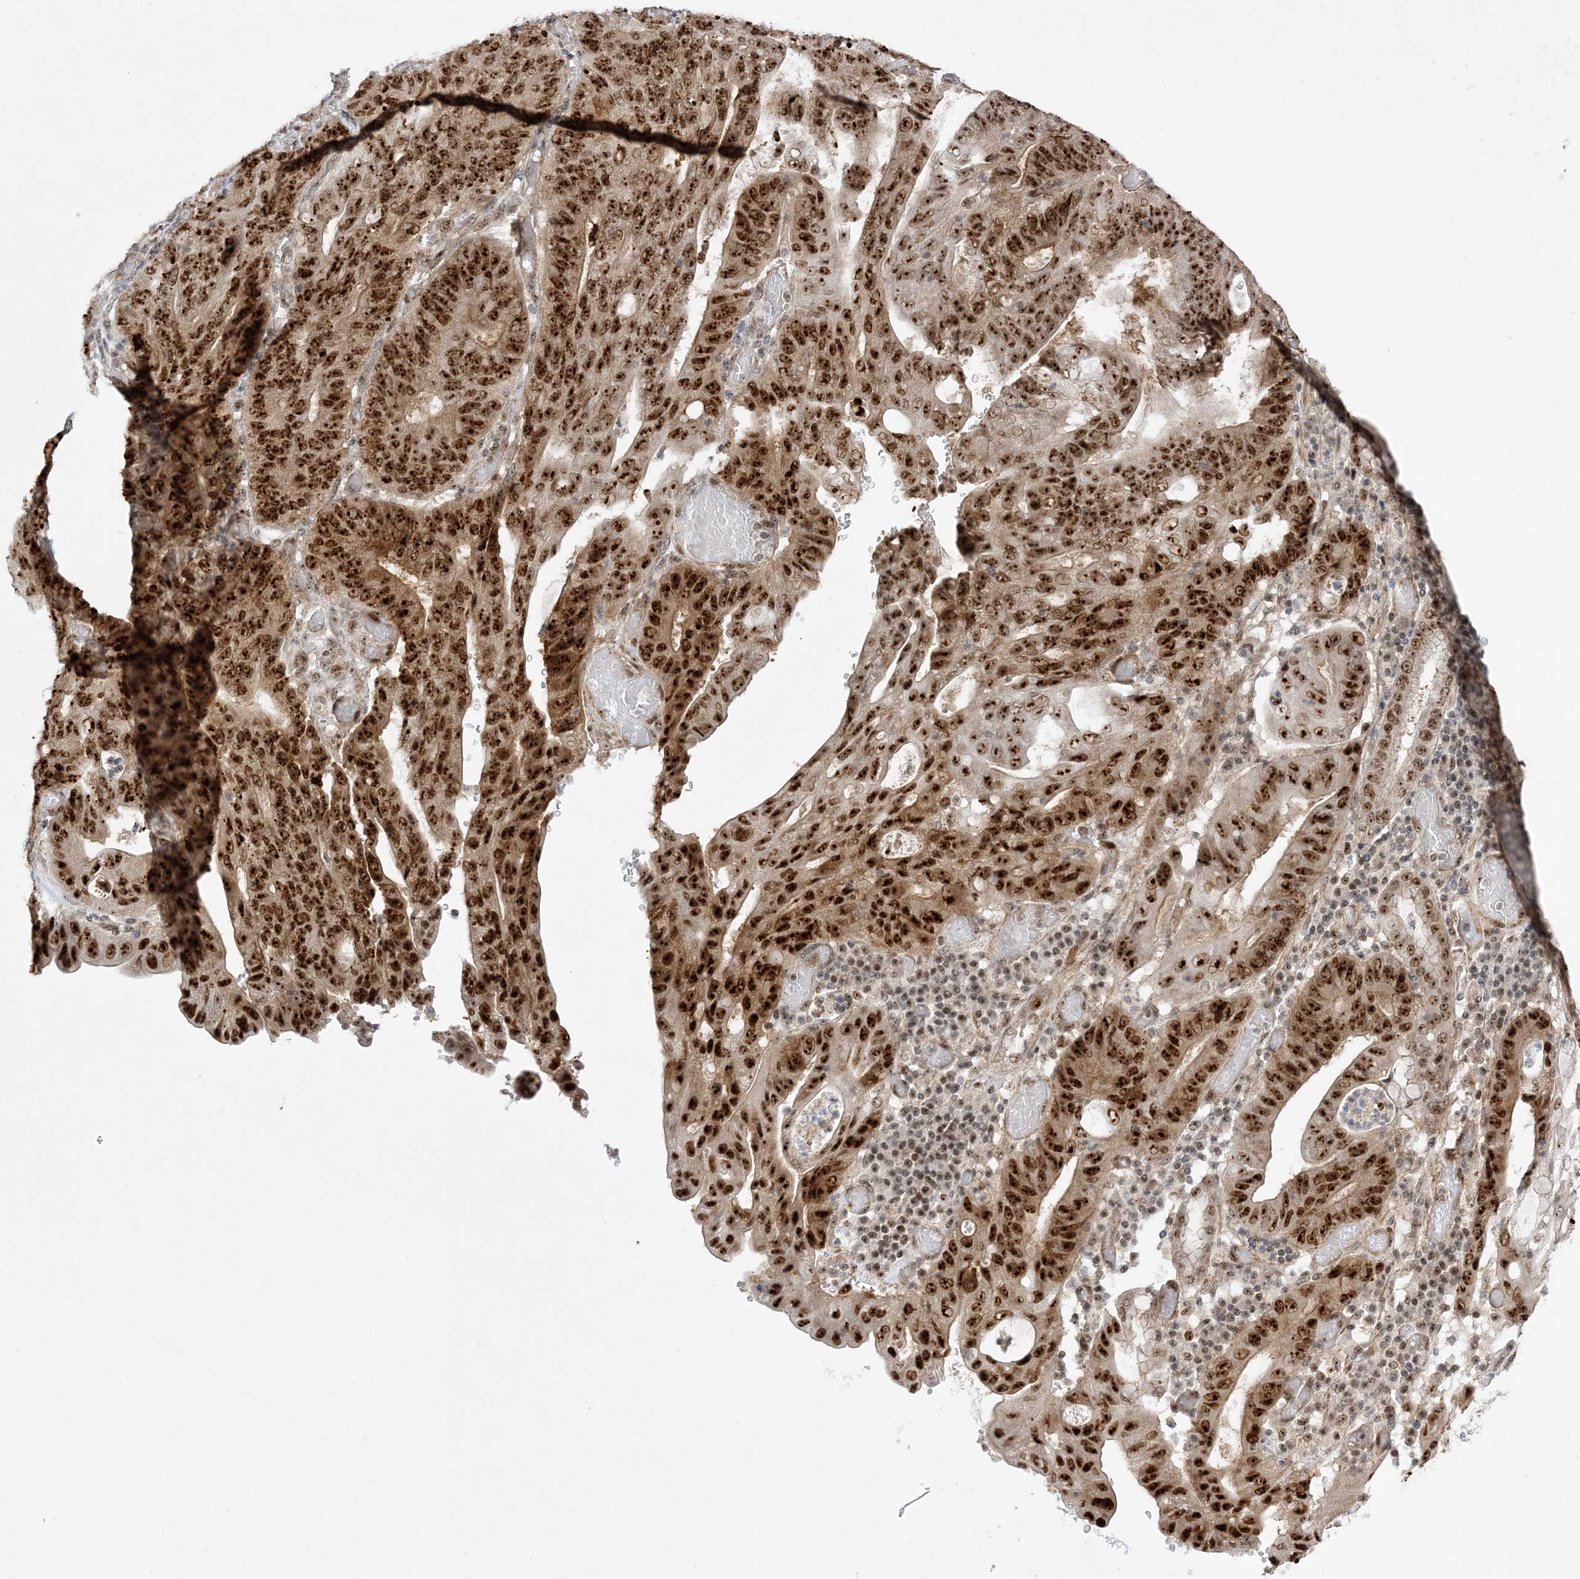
{"staining": {"intensity": "strong", "quantity": ">75%", "location": "cytoplasmic/membranous,nuclear"}, "tissue": "stomach cancer", "cell_type": "Tumor cells", "image_type": "cancer", "snomed": [{"axis": "morphology", "description": "Adenocarcinoma, NOS"}, {"axis": "topography", "description": "Stomach"}], "caption": "High-magnification brightfield microscopy of stomach adenocarcinoma stained with DAB (brown) and counterstained with hematoxylin (blue). tumor cells exhibit strong cytoplasmic/membranous and nuclear staining is identified in approximately>75% of cells.", "gene": "NPM3", "patient": {"sex": "female", "age": 73}}